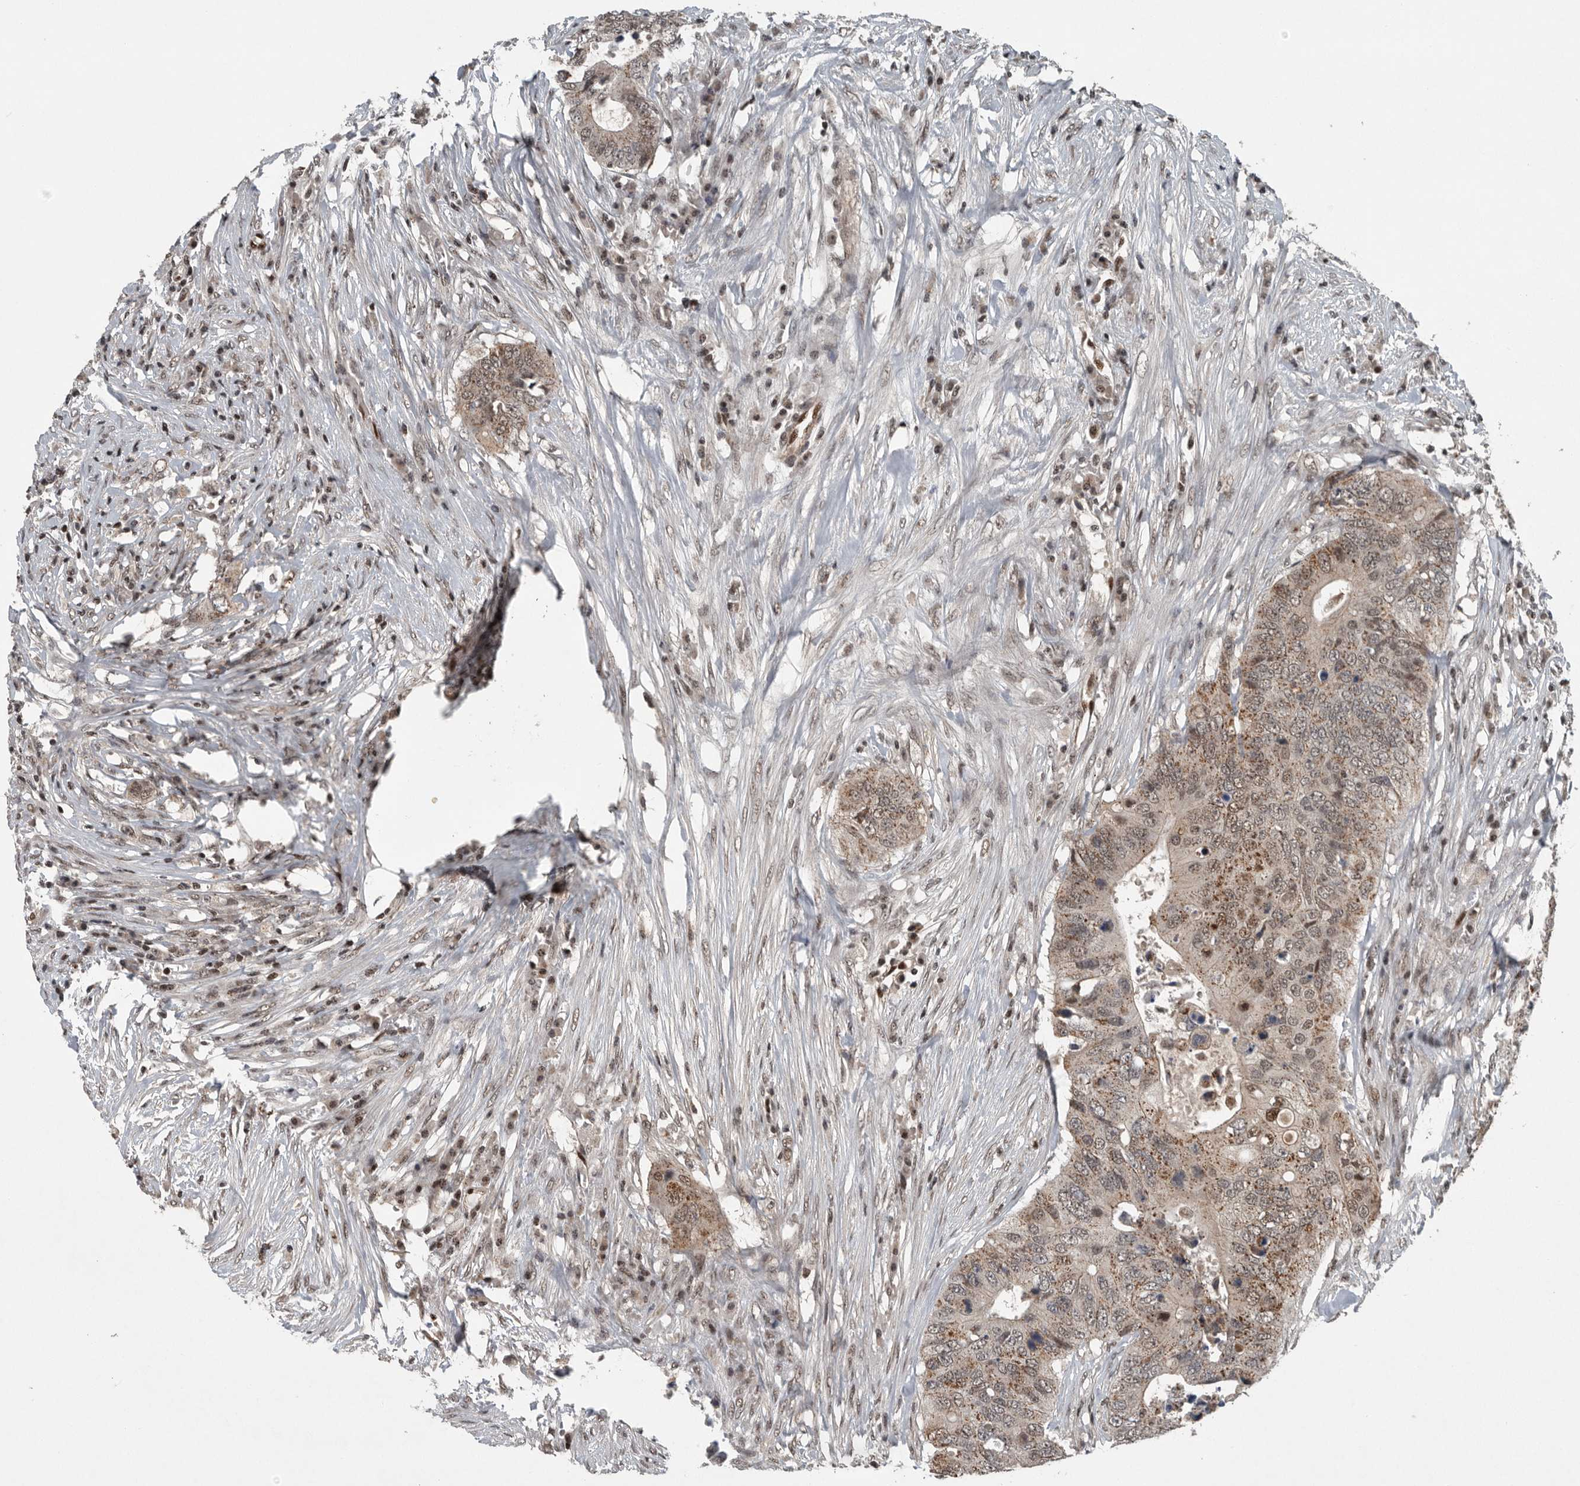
{"staining": {"intensity": "weak", "quantity": ">75%", "location": "cytoplasmic/membranous,nuclear"}, "tissue": "colorectal cancer", "cell_type": "Tumor cells", "image_type": "cancer", "snomed": [{"axis": "morphology", "description": "Adenocarcinoma, NOS"}, {"axis": "topography", "description": "Colon"}], "caption": "Human colorectal cancer (adenocarcinoma) stained with a brown dye demonstrates weak cytoplasmic/membranous and nuclear positive staining in approximately >75% of tumor cells.", "gene": "SENP7", "patient": {"sex": "male", "age": 71}}